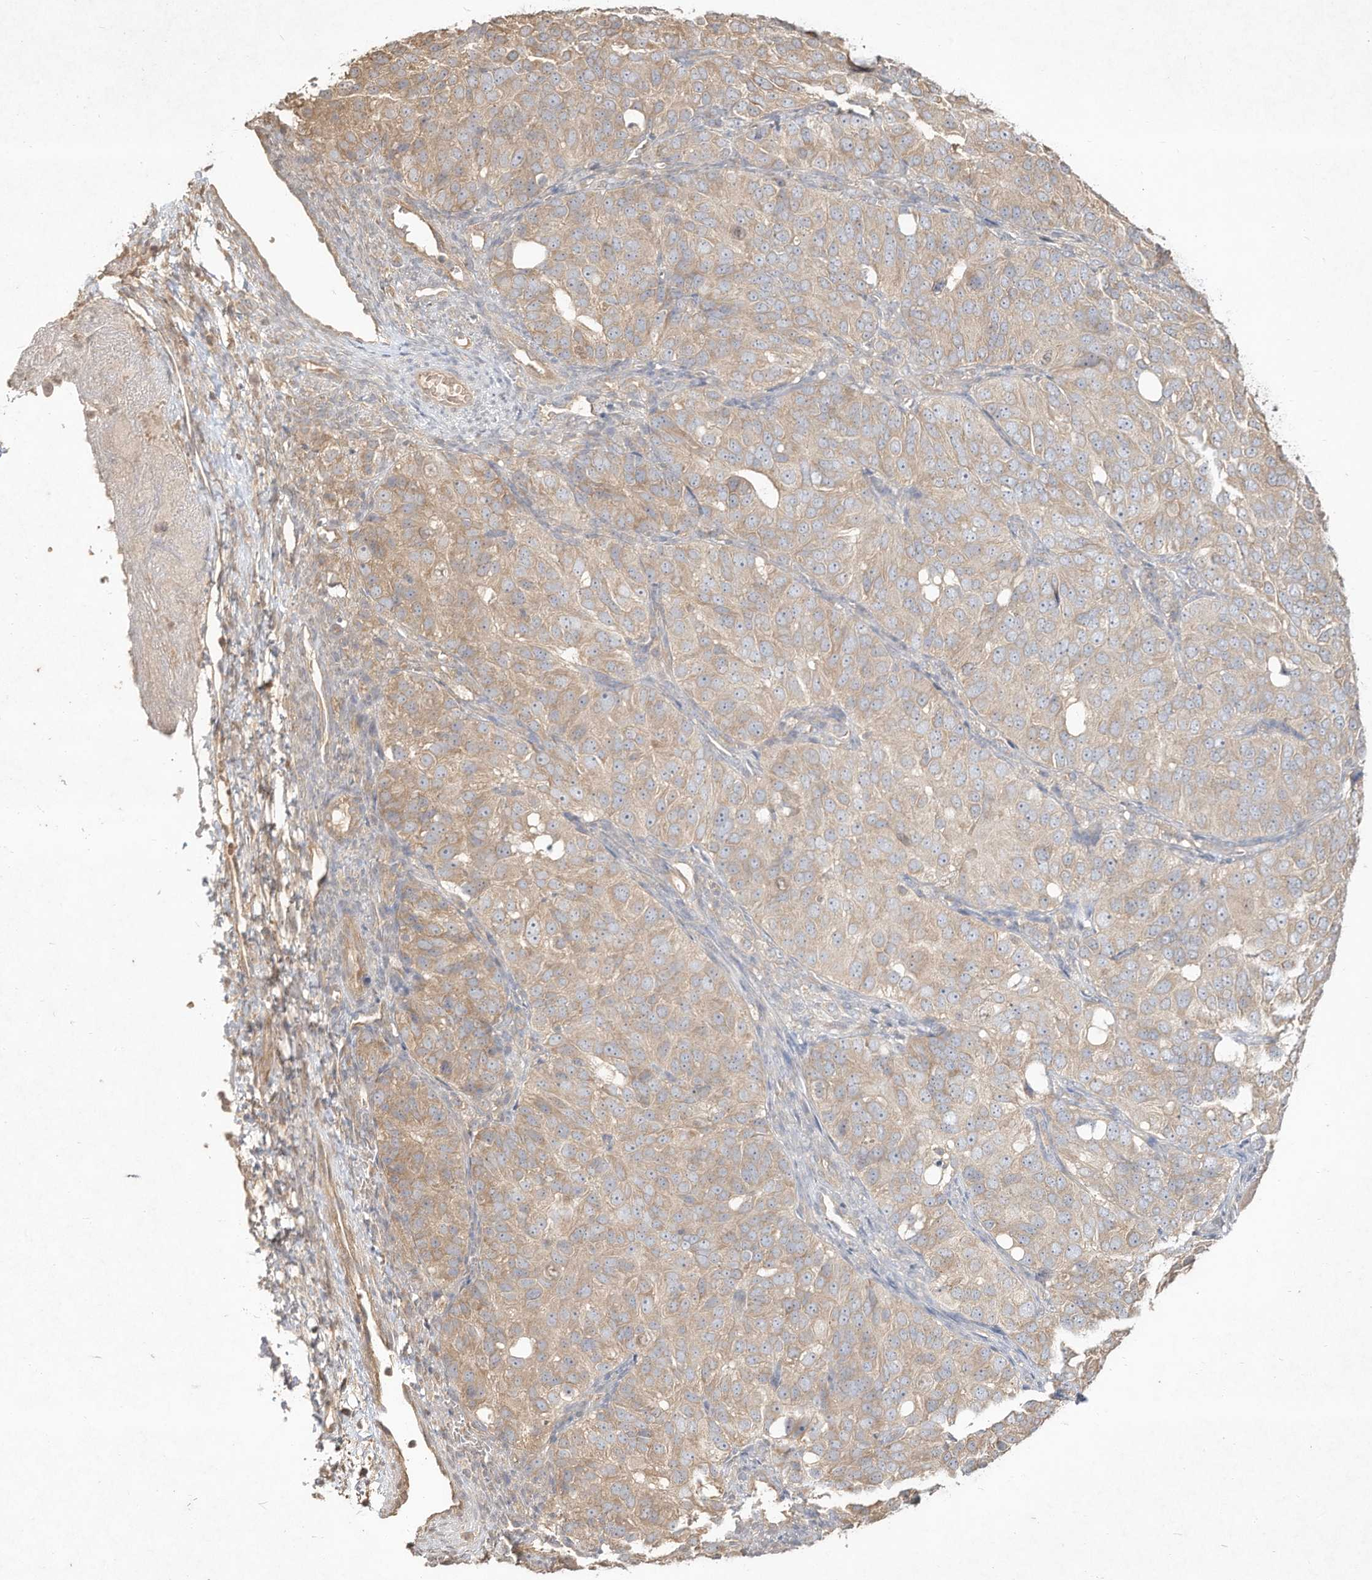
{"staining": {"intensity": "weak", "quantity": "<25%", "location": "cytoplasmic/membranous"}, "tissue": "ovarian cancer", "cell_type": "Tumor cells", "image_type": "cancer", "snomed": [{"axis": "morphology", "description": "Carcinoma, endometroid"}, {"axis": "topography", "description": "Ovary"}], "caption": "Ovarian cancer (endometroid carcinoma) was stained to show a protein in brown. There is no significant staining in tumor cells.", "gene": "DYNC1I2", "patient": {"sex": "female", "age": 51}}